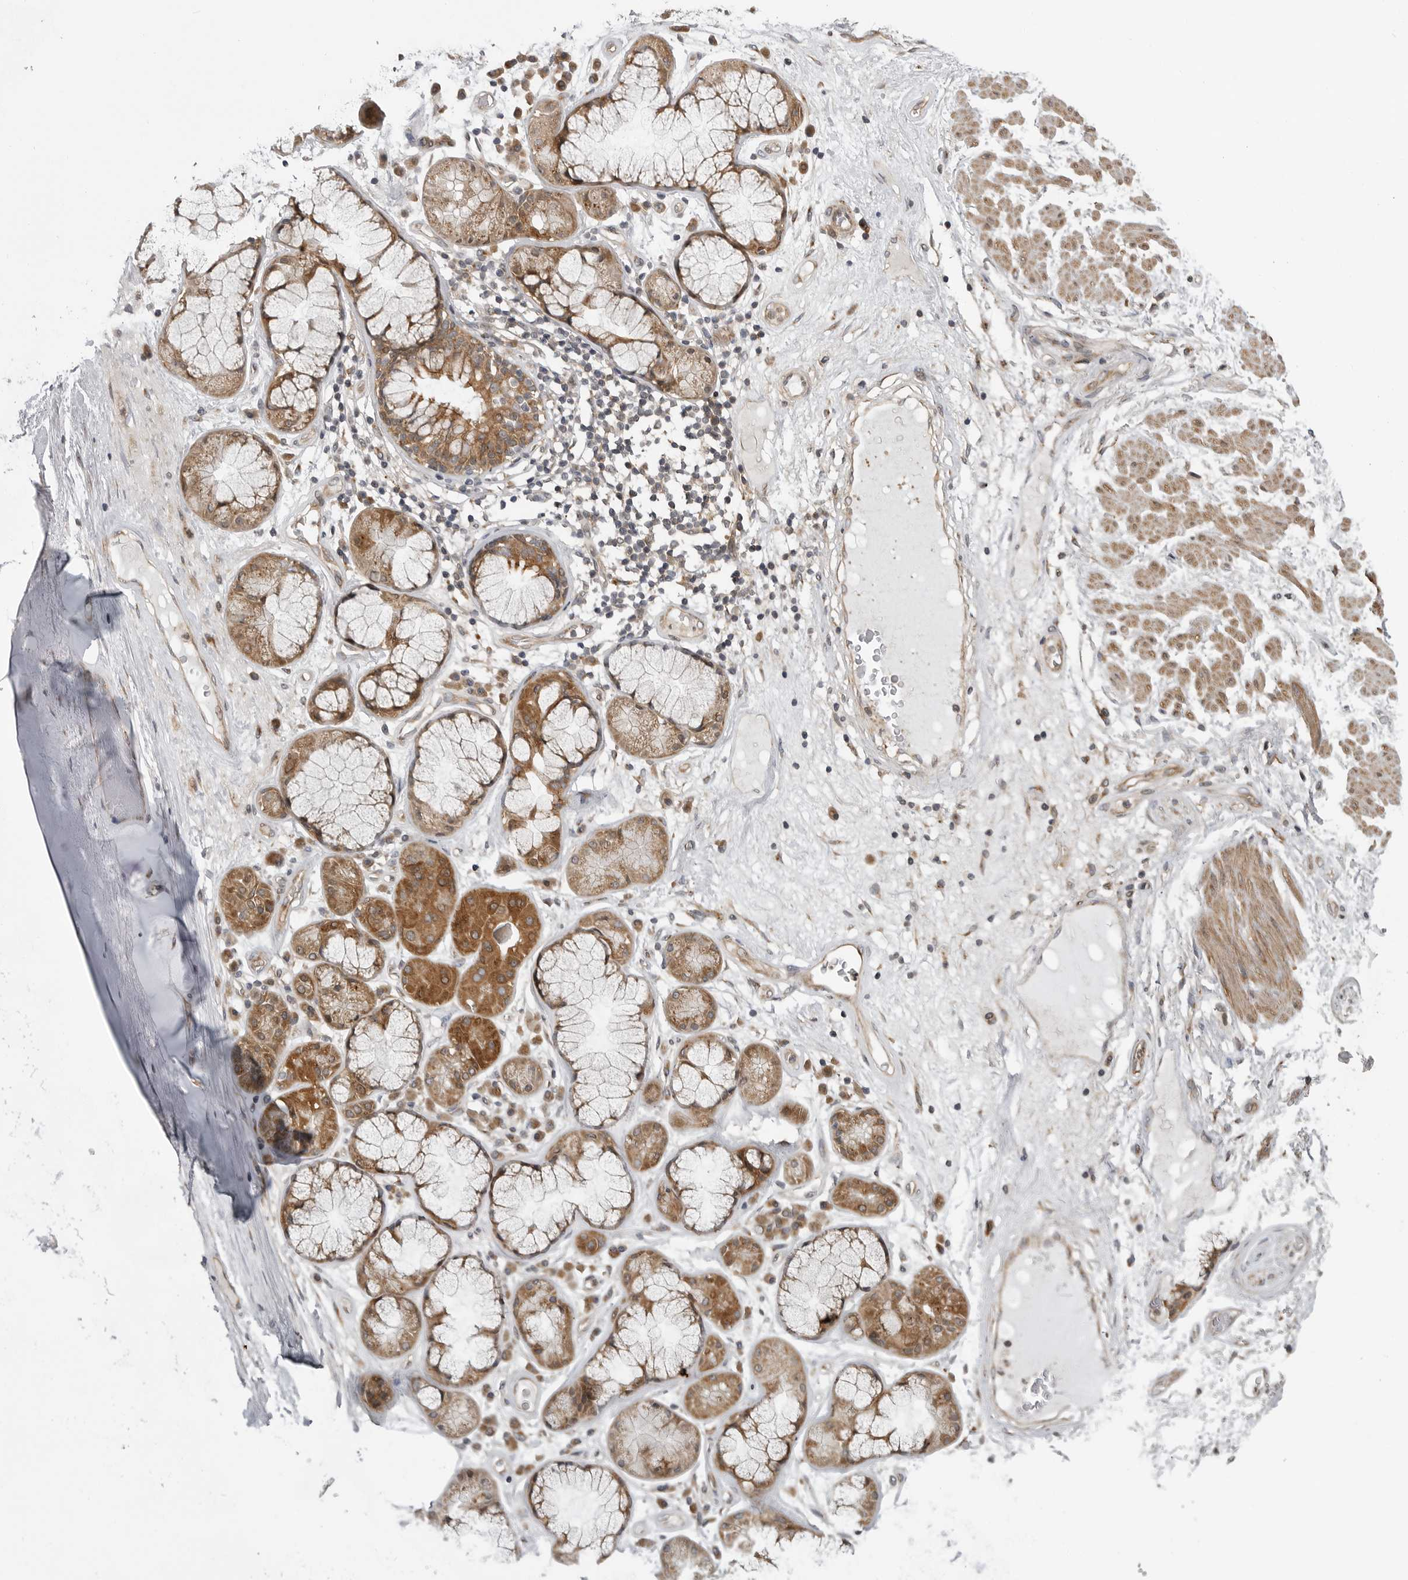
{"staining": {"intensity": "moderate", "quantity": ">75%", "location": "cytoplasmic/membranous"}, "tissue": "adipose tissue", "cell_type": "Adipocytes", "image_type": "normal", "snomed": [{"axis": "morphology", "description": "Normal tissue, NOS"}, {"axis": "topography", "description": "Bronchus"}], "caption": "Adipose tissue stained with a protein marker displays moderate staining in adipocytes.", "gene": "LRRC45", "patient": {"sex": "male", "age": 66}}